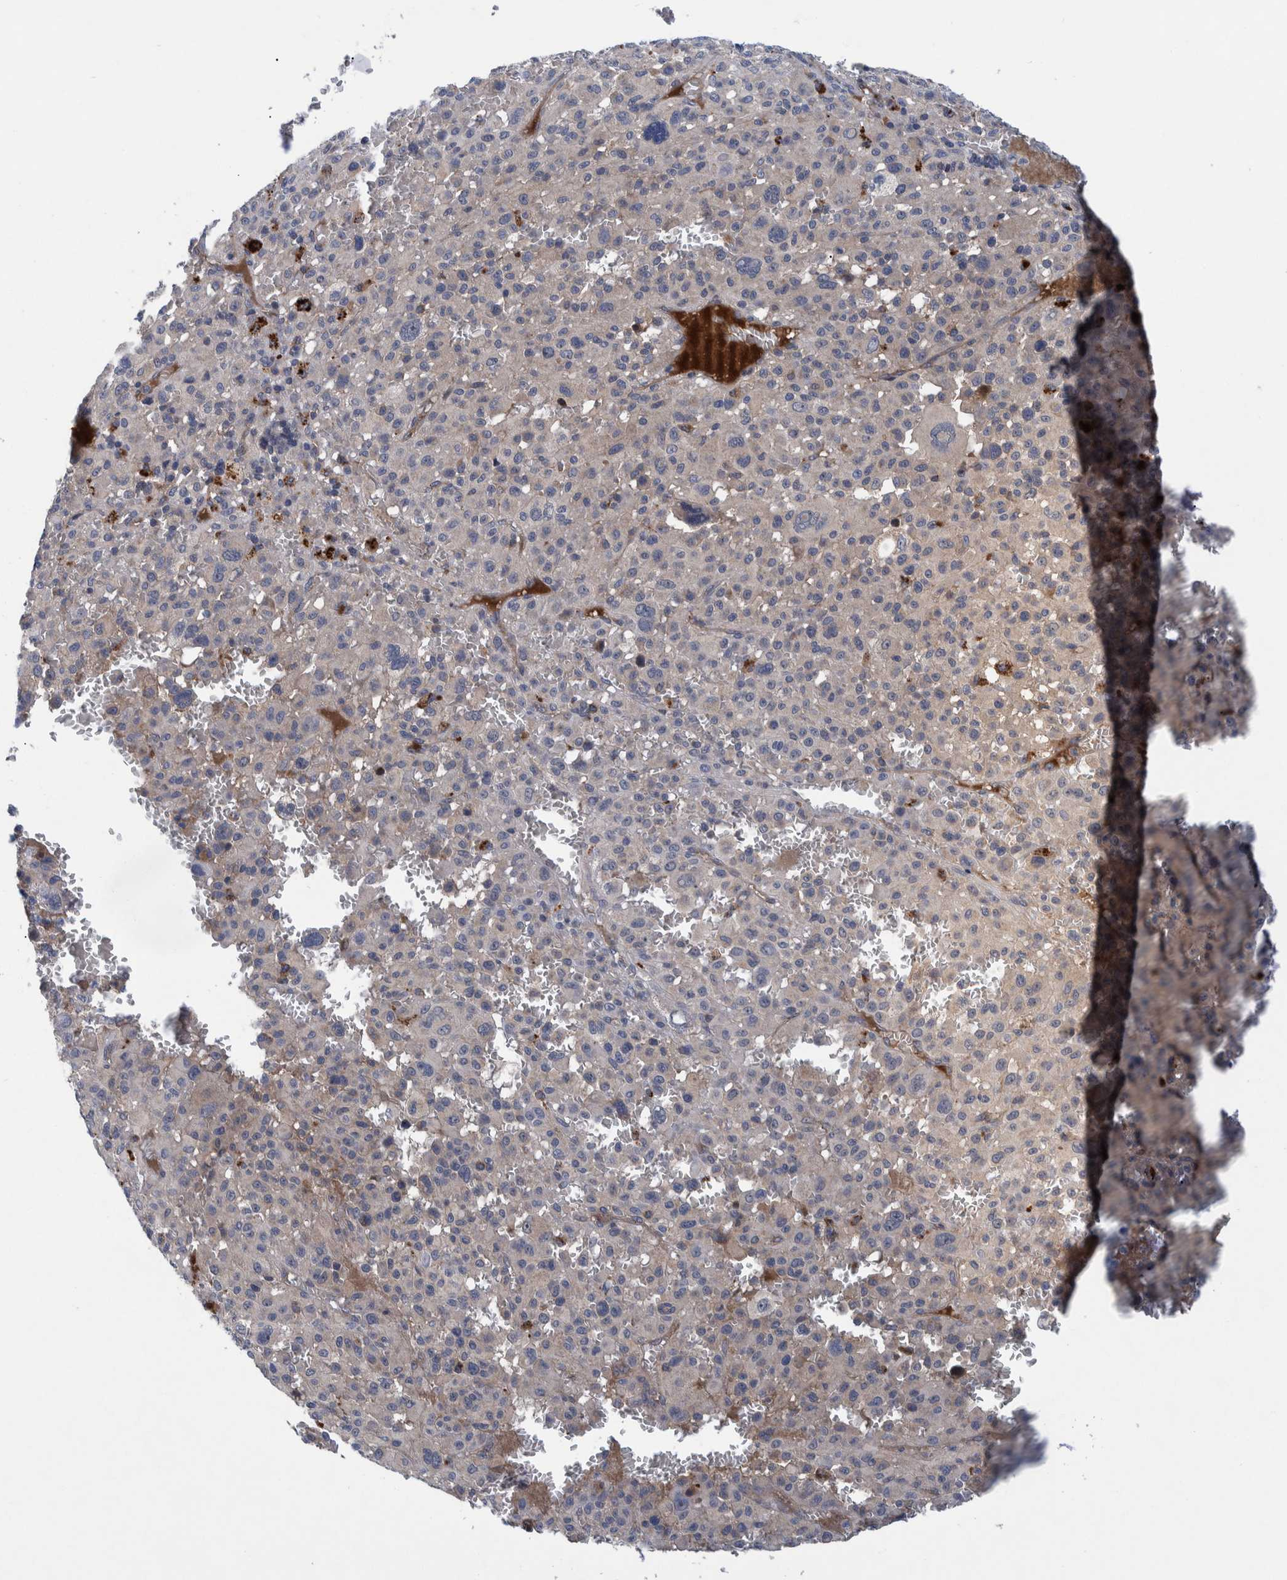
{"staining": {"intensity": "negative", "quantity": "none", "location": "none"}, "tissue": "melanoma", "cell_type": "Tumor cells", "image_type": "cancer", "snomed": [{"axis": "morphology", "description": "Malignant melanoma, Metastatic site"}, {"axis": "topography", "description": "Skin"}], "caption": "Immunohistochemical staining of melanoma shows no significant expression in tumor cells. (DAB (3,3'-diaminobenzidine) immunohistochemistry (IHC) visualized using brightfield microscopy, high magnification).", "gene": "ITIH3", "patient": {"sex": "female", "age": 74}}